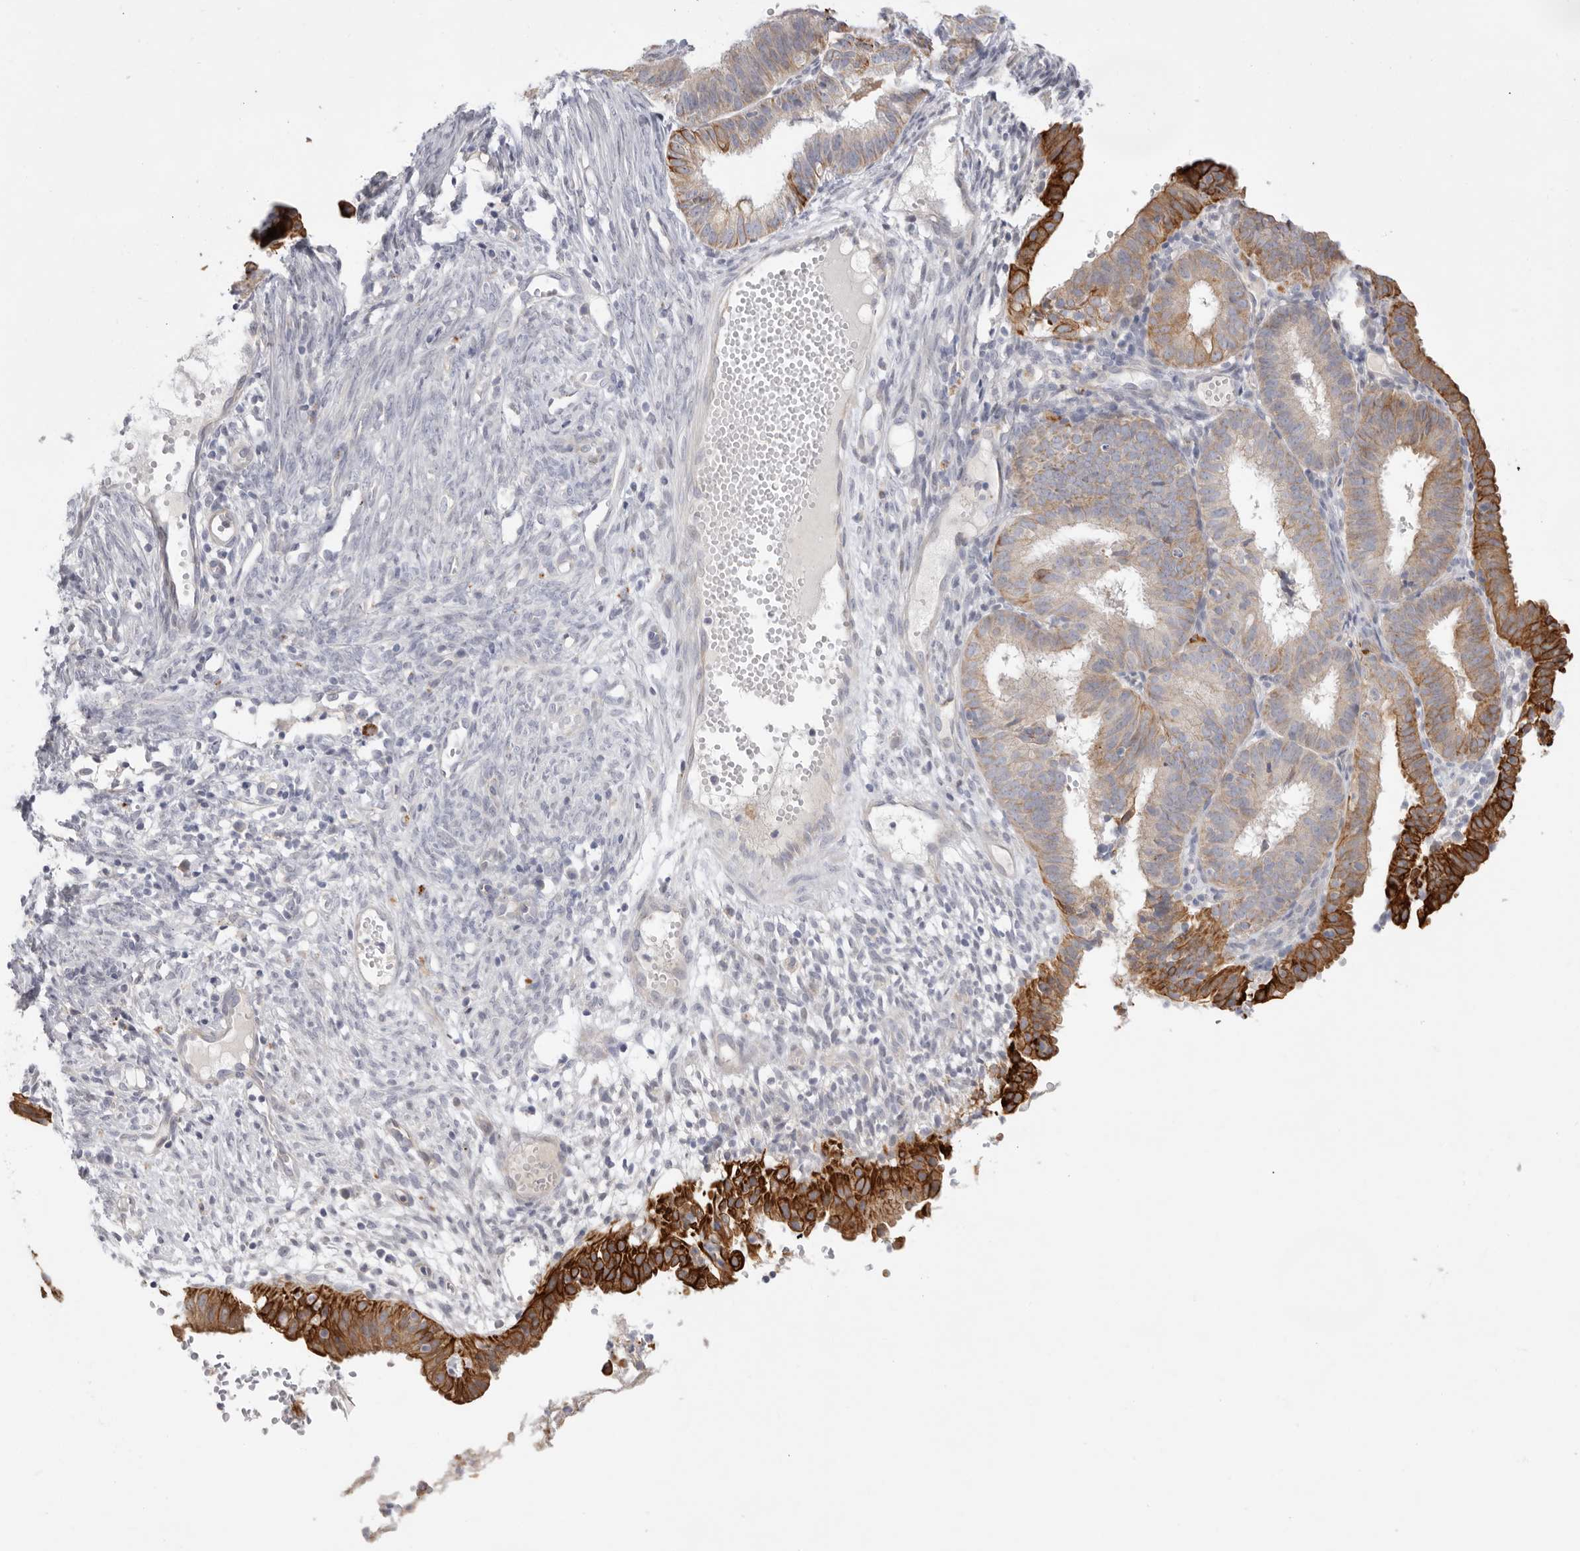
{"staining": {"intensity": "strong", "quantity": "25%-75%", "location": "cytoplasmic/membranous"}, "tissue": "endometrial cancer", "cell_type": "Tumor cells", "image_type": "cancer", "snomed": [{"axis": "morphology", "description": "Adenocarcinoma, NOS"}, {"axis": "topography", "description": "Endometrium"}], "caption": "Endometrial adenocarcinoma was stained to show a protein in brown. There is high levels of strong cytoplasmic/membranous staining in about 25%-75% of tumor cells. The staining is performed using DAB brown chromogen to label protein expression. The nuclei are counter-stained blue using hematoxylin.", "gene": "USH1C", "patient": {"sex": "female", "age": 51}}